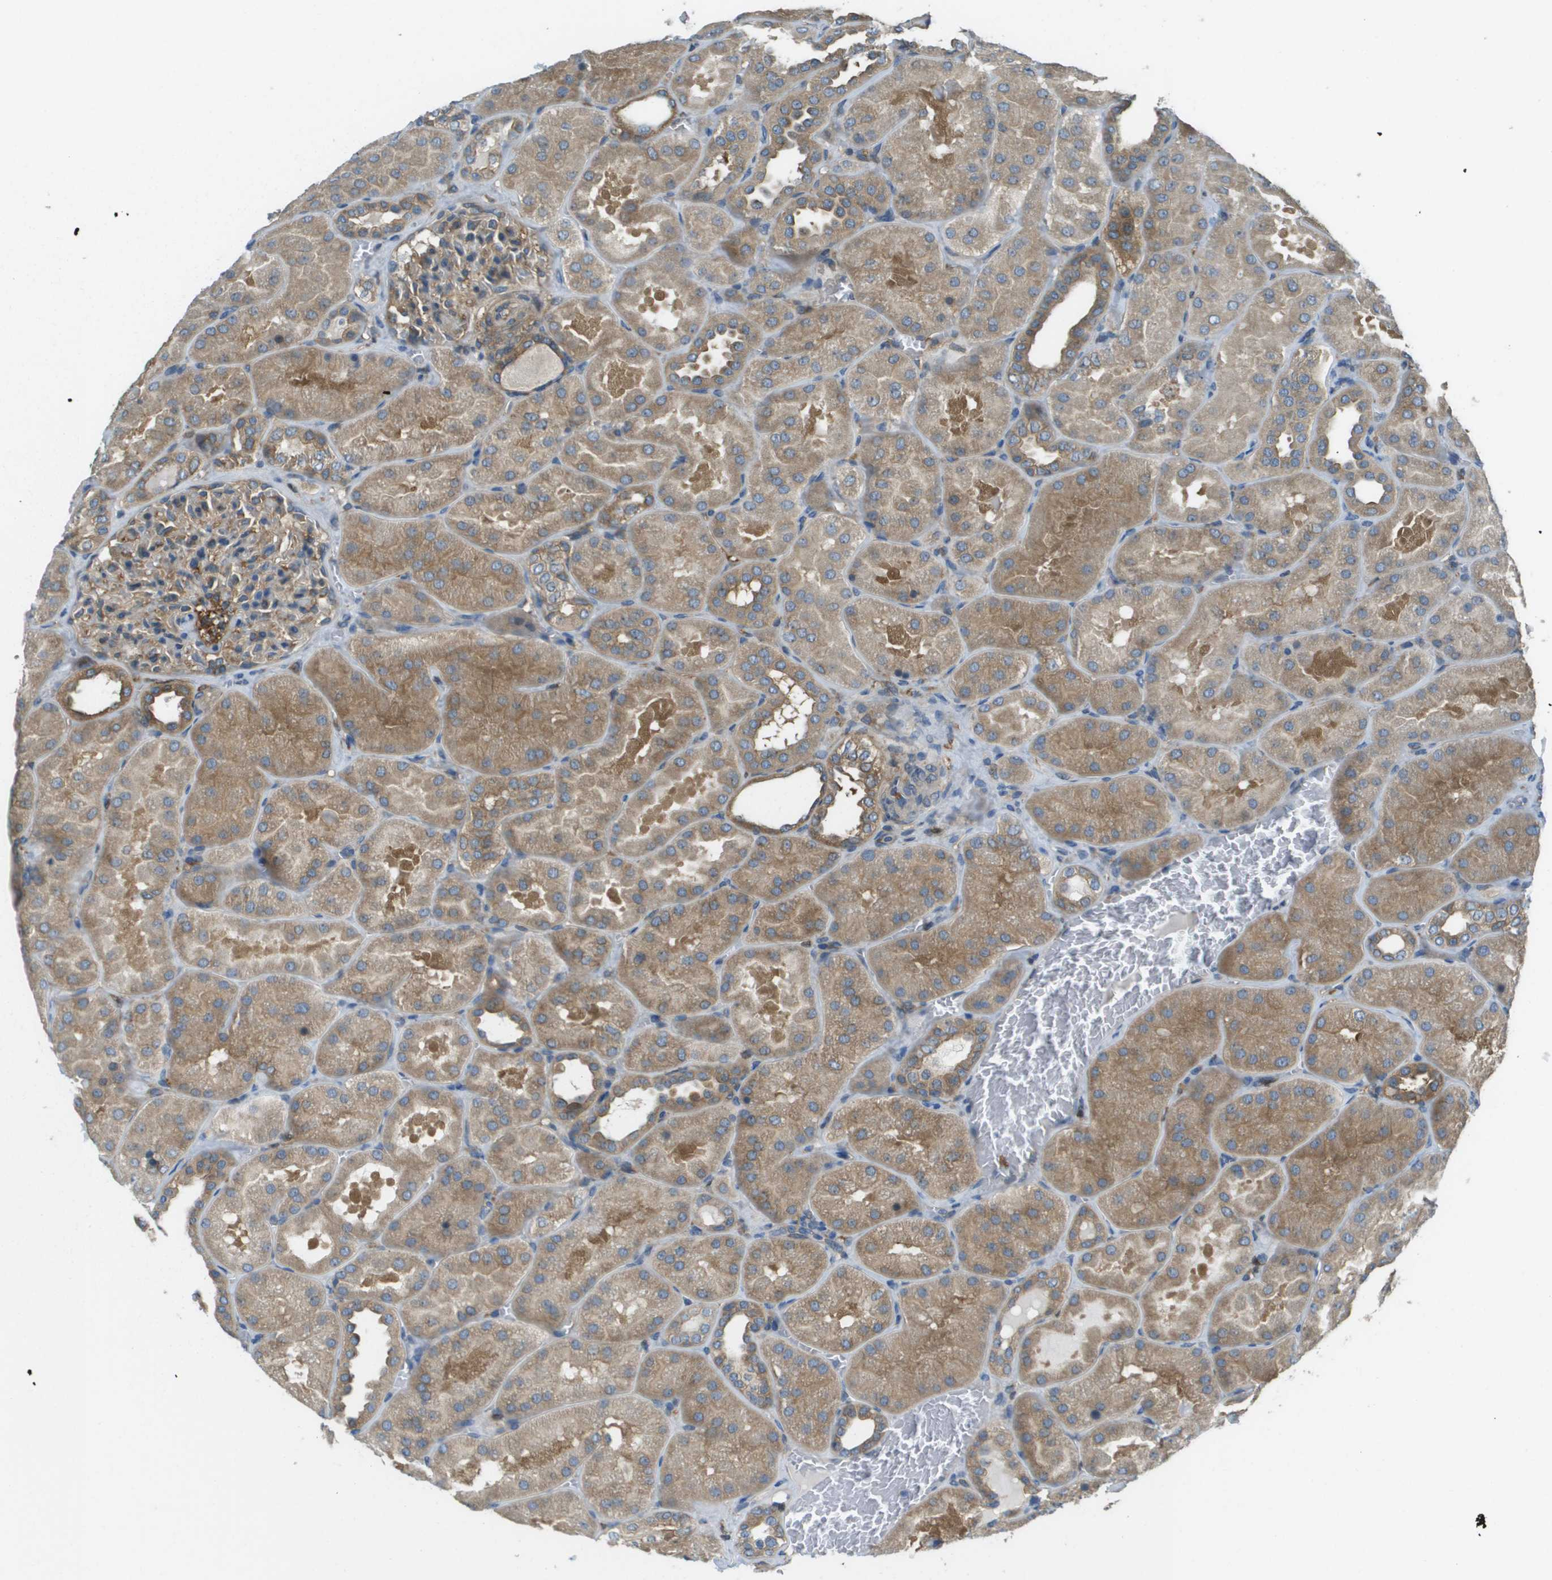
{"staining": {"intensity": "weak", "quantity": ">75%", "location": "cytoplasmic/membranous"}, "tissue": "kidney", "cell_type": "Cells in glomeruli", "image_type": "normal", "snomed": [{"axis": "morphology", "description": "Normal tissue, NOS"}, {"axis": "topography", "description": "Kidney"}], "caption": "Protein expression analysis of unremarkable kidney exhibits weak cytoplasmic/membranous expression in approximately >75% of cells in glomeruli.", "gene": "CORO1B", "patient": {"sex": "male", "age": 28}}